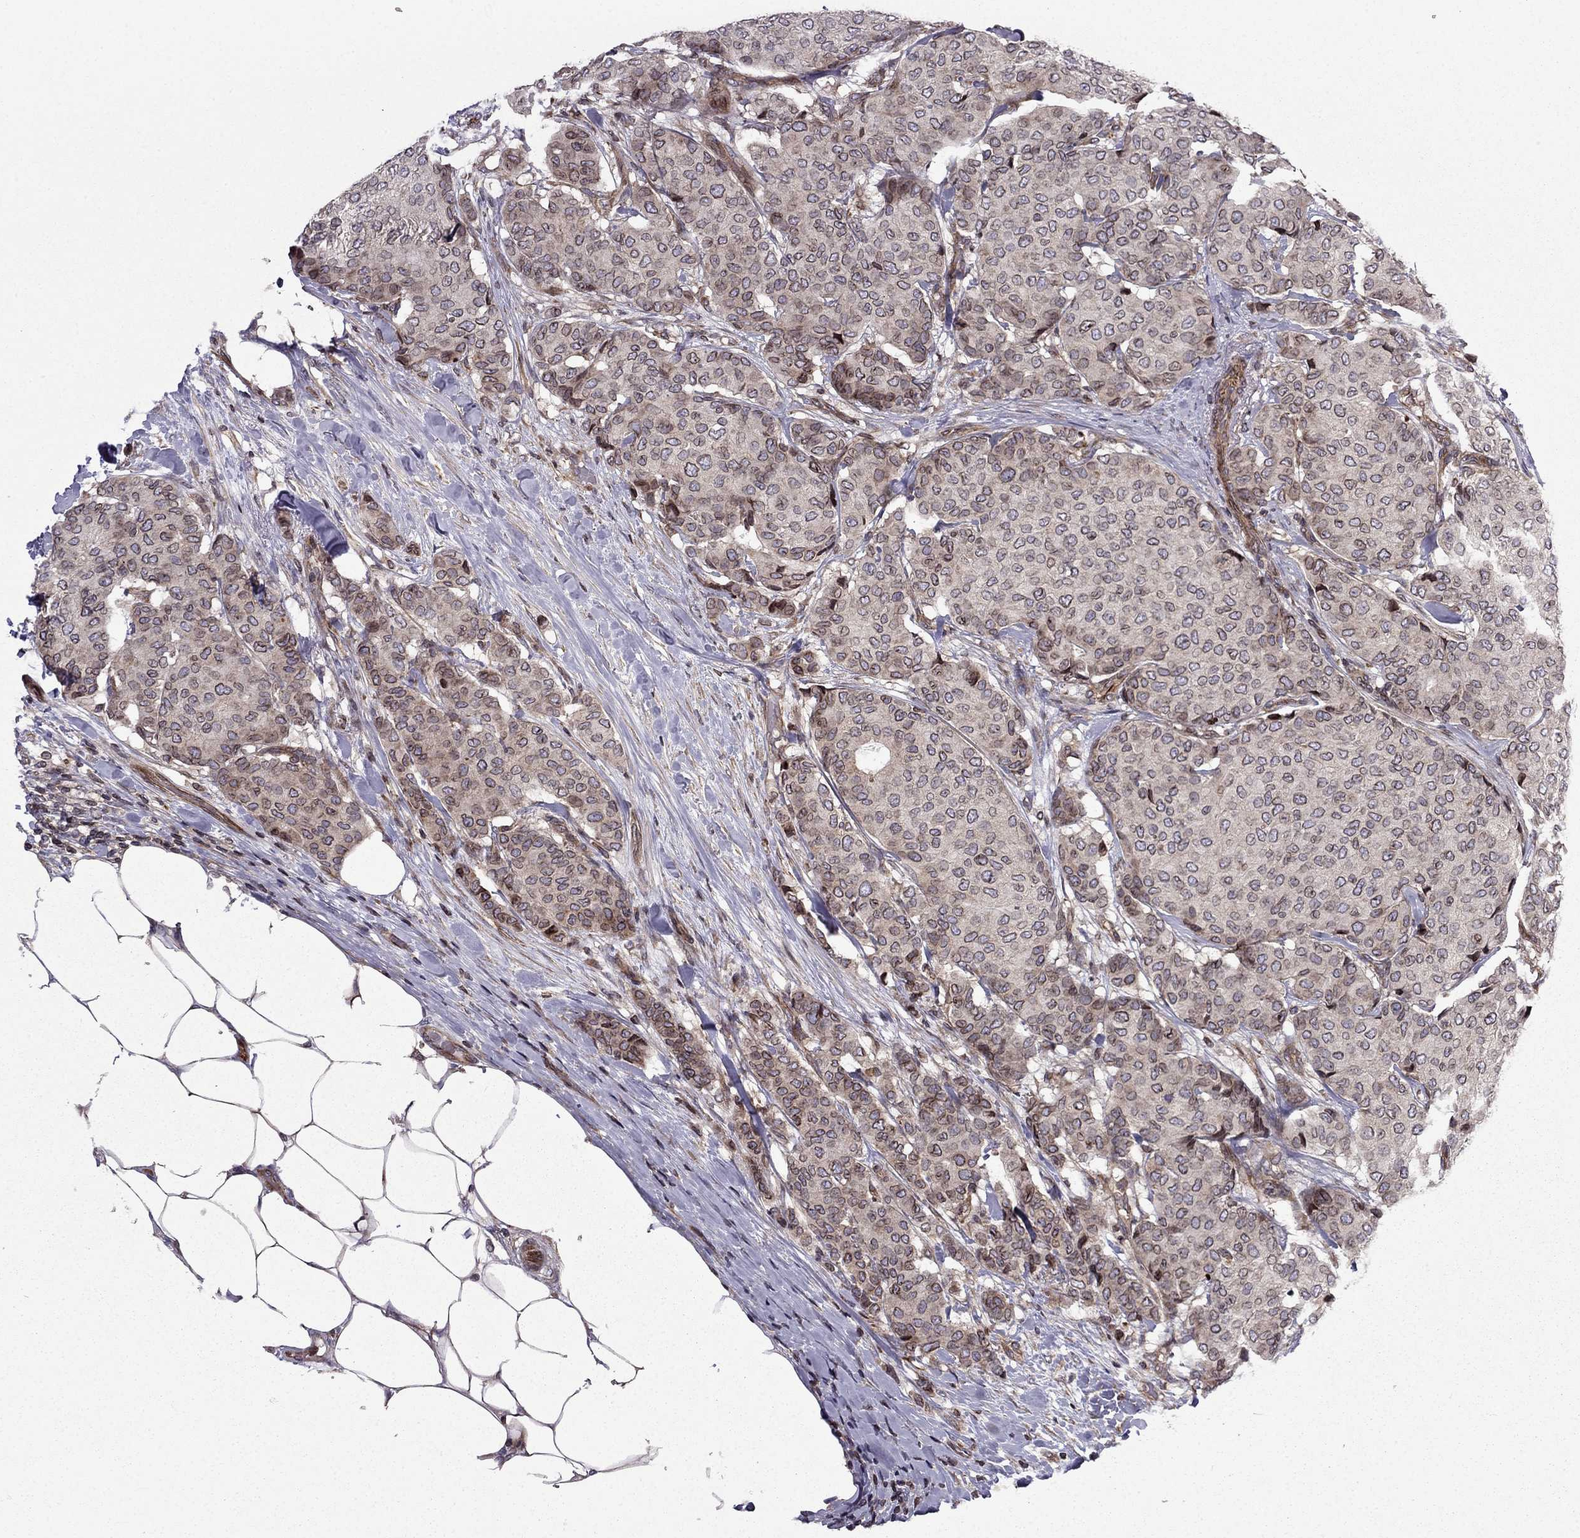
{"staining": {"intensity": "weak", "quantity": ">75%", "location": "cytoplasmic/membranous"}, "tissue": "breast cancer", "cell_type": "Tumor cells", "image_type": "cancer", "snomed": [{"axis": "morphology", "description": "Duct carcinoma"}, {"axis": "topography", "description": "Breast"}], "caption": "This photomicrograph displays IHC staining of human breast cancer, with low weak cytoplasmic/membranous positivity in about >75% of tumor cells.", "gene": "CDC42BPA", "patient": {"sex": "female", "age": 75}}